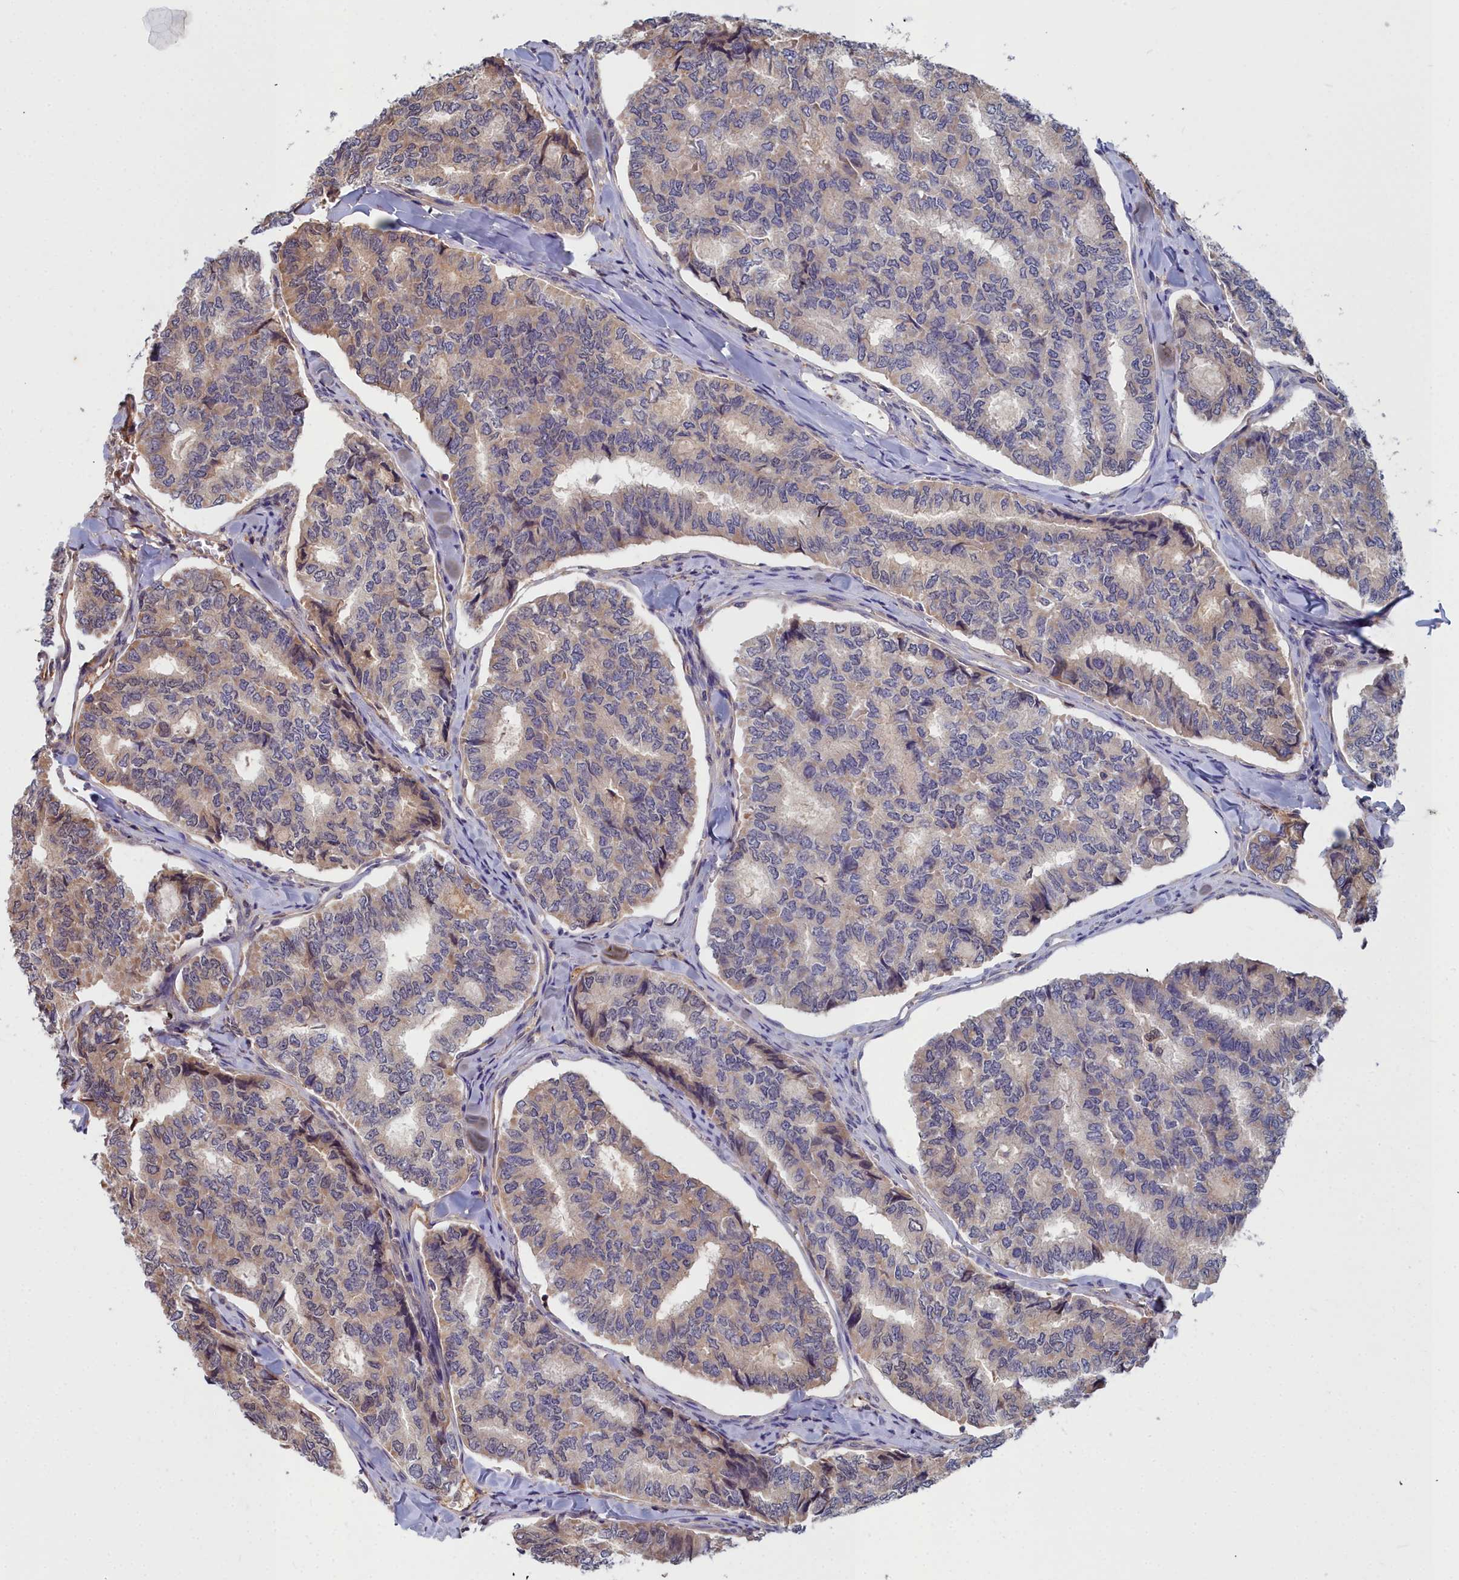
{"staining": {"intensity": "moderate", "quantity": "25%-75%", "location": "cytoplasmic/membranous"}, "tissue": "thyroid cancer", "cell_type": "Tumor cells", "image_type": "cancer", "snomed": [{"axis": "morphology", "description": "Papillary adenocarcinoma, NOS"}, {"axis": "topography", "description": "Thyroid gland"}], "caption": "Tumor cells display moderate cytoplasmic/membranous expression in about 25%-75% of cells in thyroid papillary adenocarcinoma.", "gene": "GFRA2", "patient": {"sex": "female", "age": 35}}